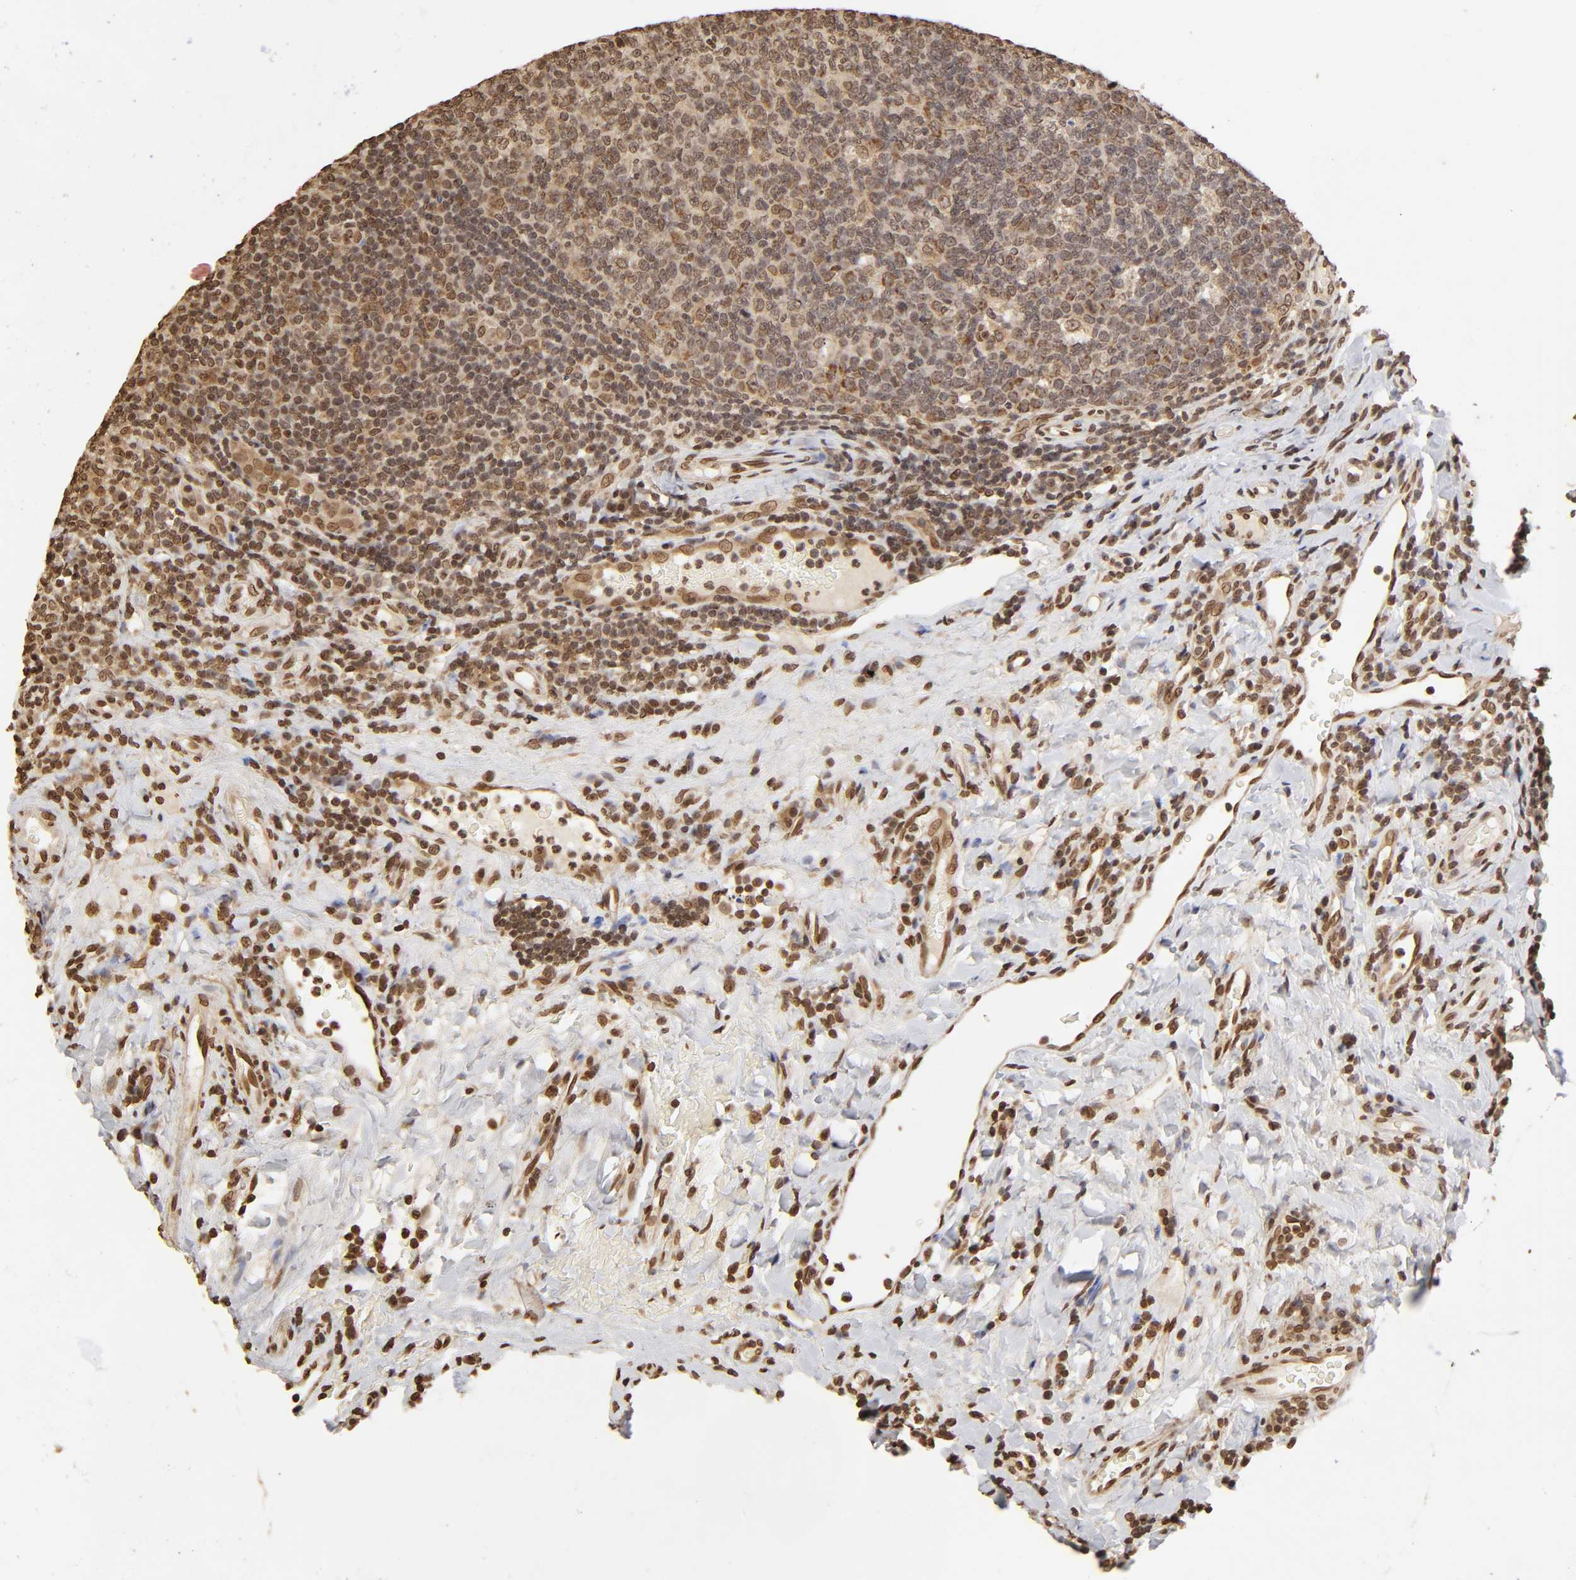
{"staining": {"intensity": "moderate", "quantity": "25%-75%", "location": "nuclear"}, "tissue": "tonsil", "cell_type": "Germinal center cells", "image_type": "normal", "snomed": [{"axis": "morphology", "description": "Normal tissue, NOS"}, {"axis": "topography", "description": "Tonsil"}], "caption": "This photomicrograph exhibits IHC staining of normal tonsil, with medium moderate nuclear expression in about 25%-75% of germinal center cells.", "gene": "MLLT6", "patient": {"sex": "male", "age": 17}}